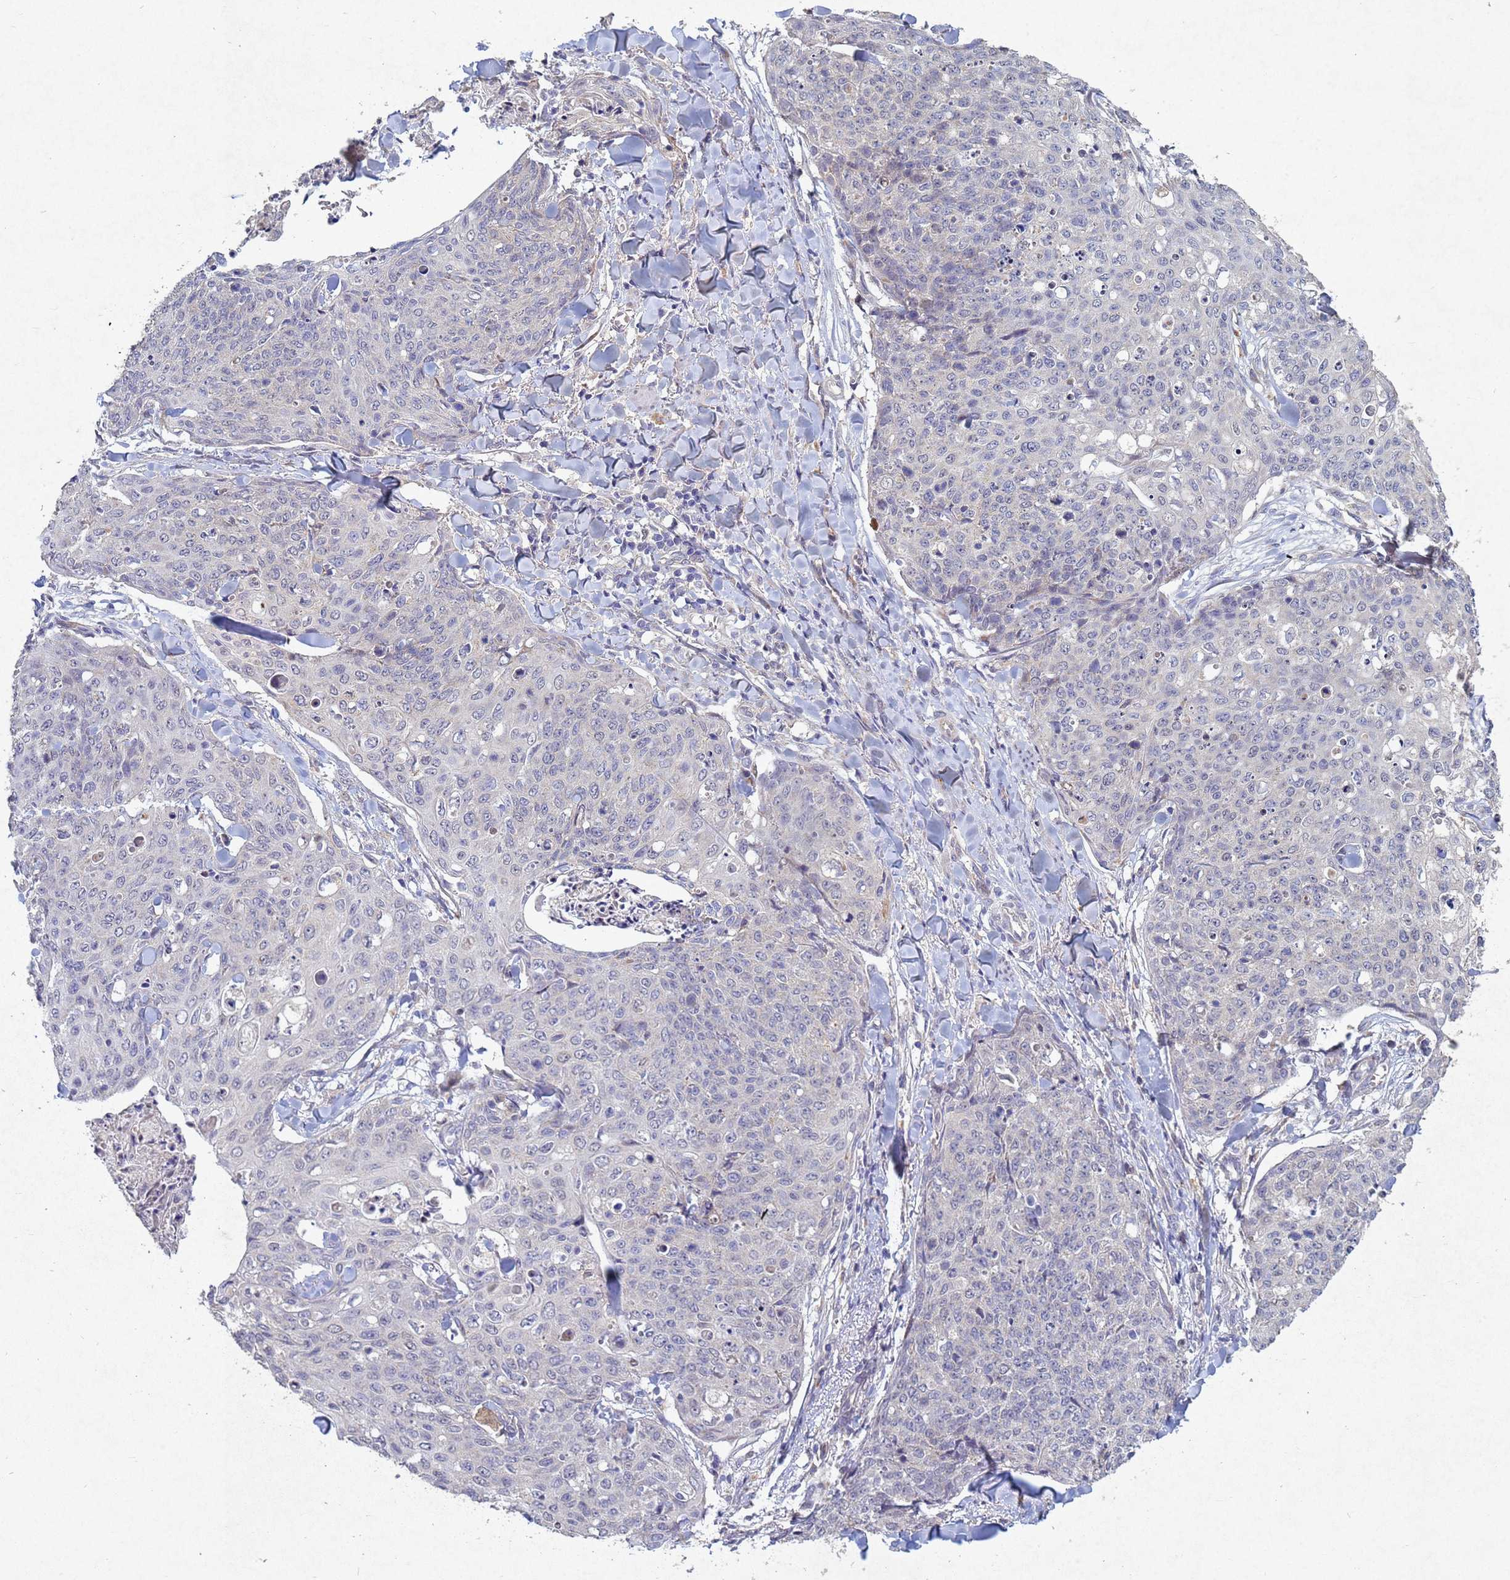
{"staining": {"intensity": "negative", "quantity": "none", "location": "none"}, "tissue": "skin cancer", "cell_type": "Tumor cells", "image_type": "cancer", "snomed": [{"axis": "morphology", "description": "Squamous cell carcinoma, NOS"}, {"axis": "topography", "description": "Skin"}, {"axis": "topography", "description": "Vulva"}], "caption": "High power microscopy histopathology image of an immunohistochemistry (IHC) histopathology image of squamous cell carcinoma (skin), revealing no significant staining in tumor cells.", "gene": "TNPO2", "patient": {"sex": "female", "age": 85}}